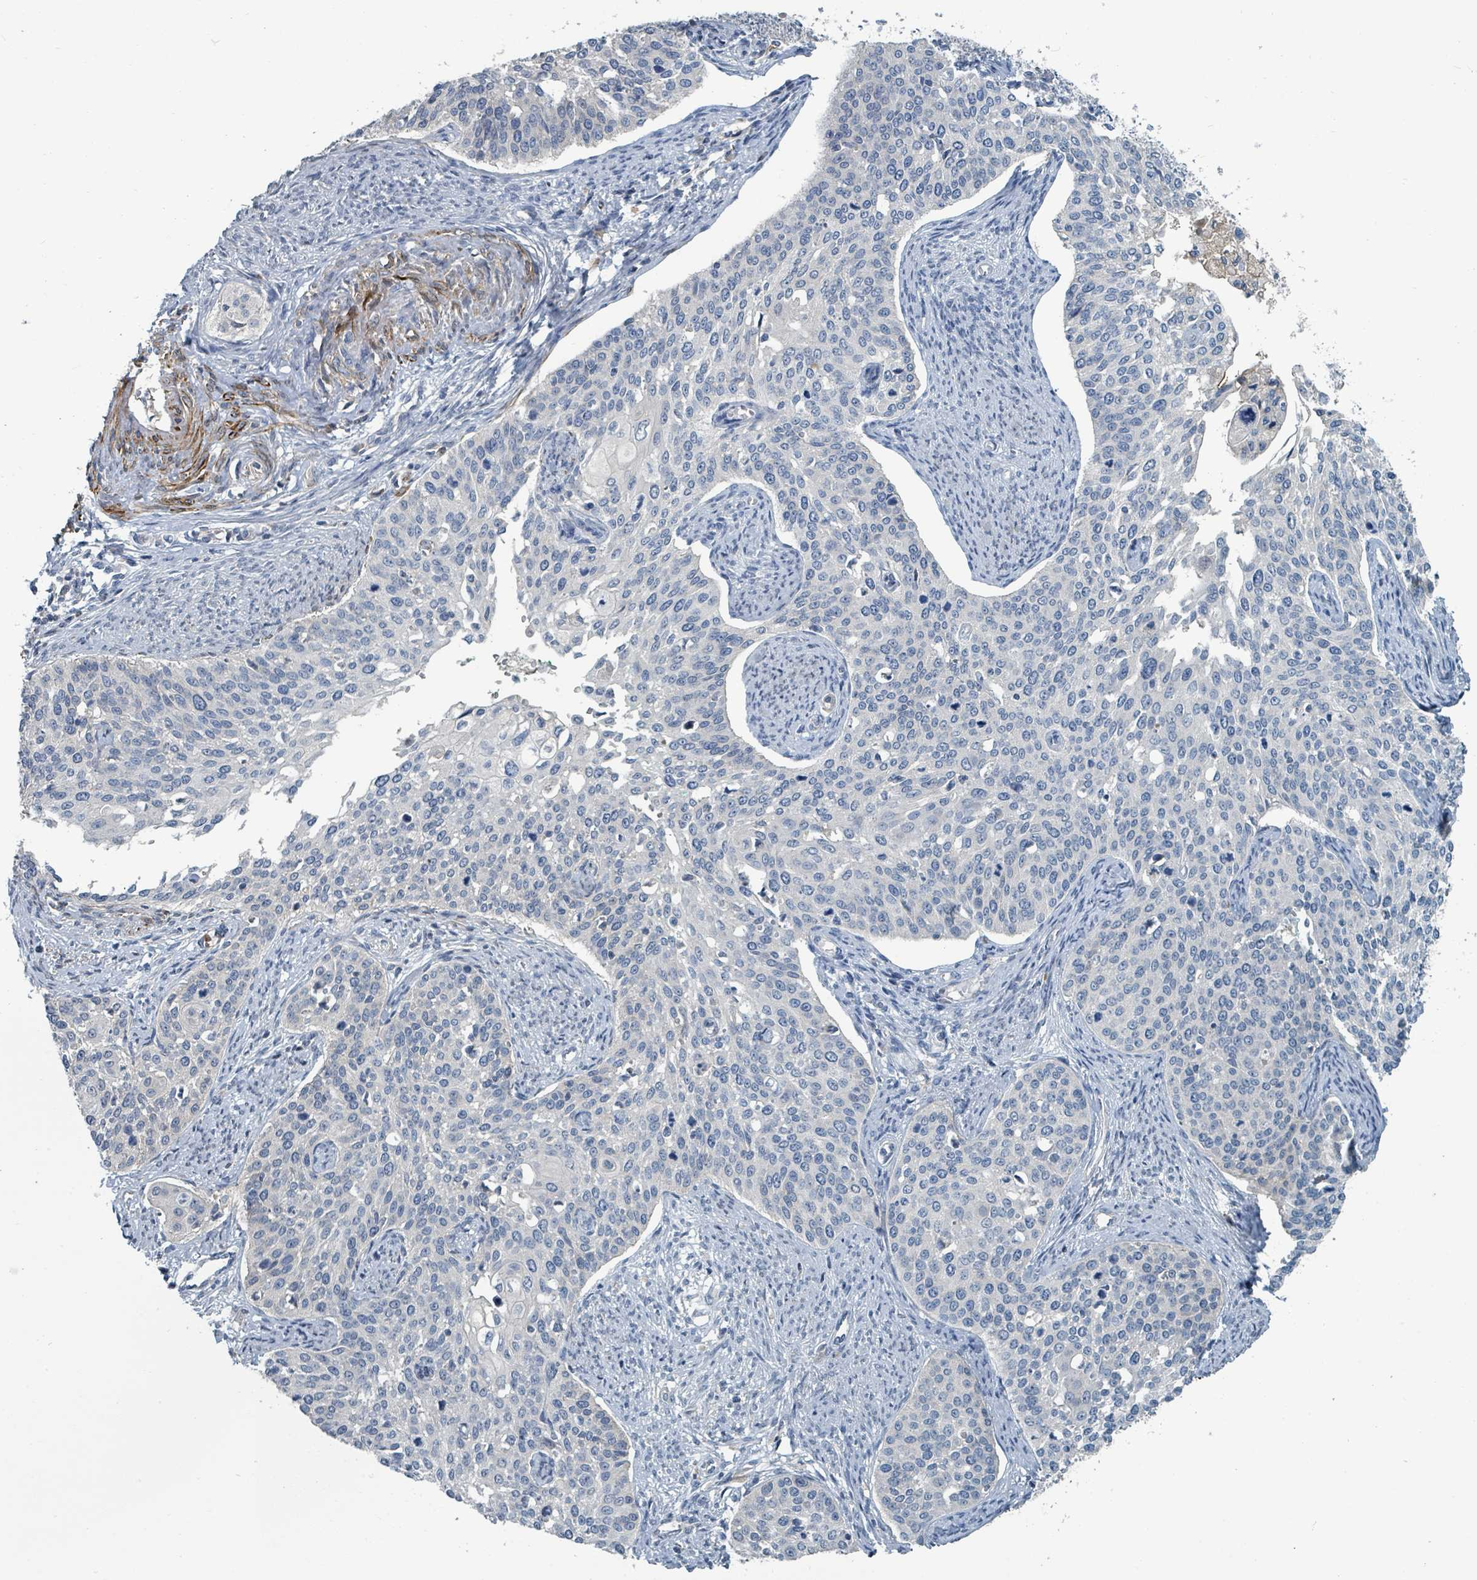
{"staining": {"intensity": "negative", "quantity": "none", "location": "none"}, "tissue": "cervical cancer", "cell_type": "Tumor cells", "image_type": "cancer", "snomed": [{"axis": "morphology", "description": "Squamous cell carcinoma, NOS"}, {"axis": "topography", "description": "Cervix"}], "caption": "Immunohistochemistry (IHC) photomicrograph of human cervical cancer (squamous cell carcinoma) stained for a protein (brown), which demonstrates no staining in tumor cells.", "gene": "SLC44A5", "patient": {"sex": "female", "age": 44}}